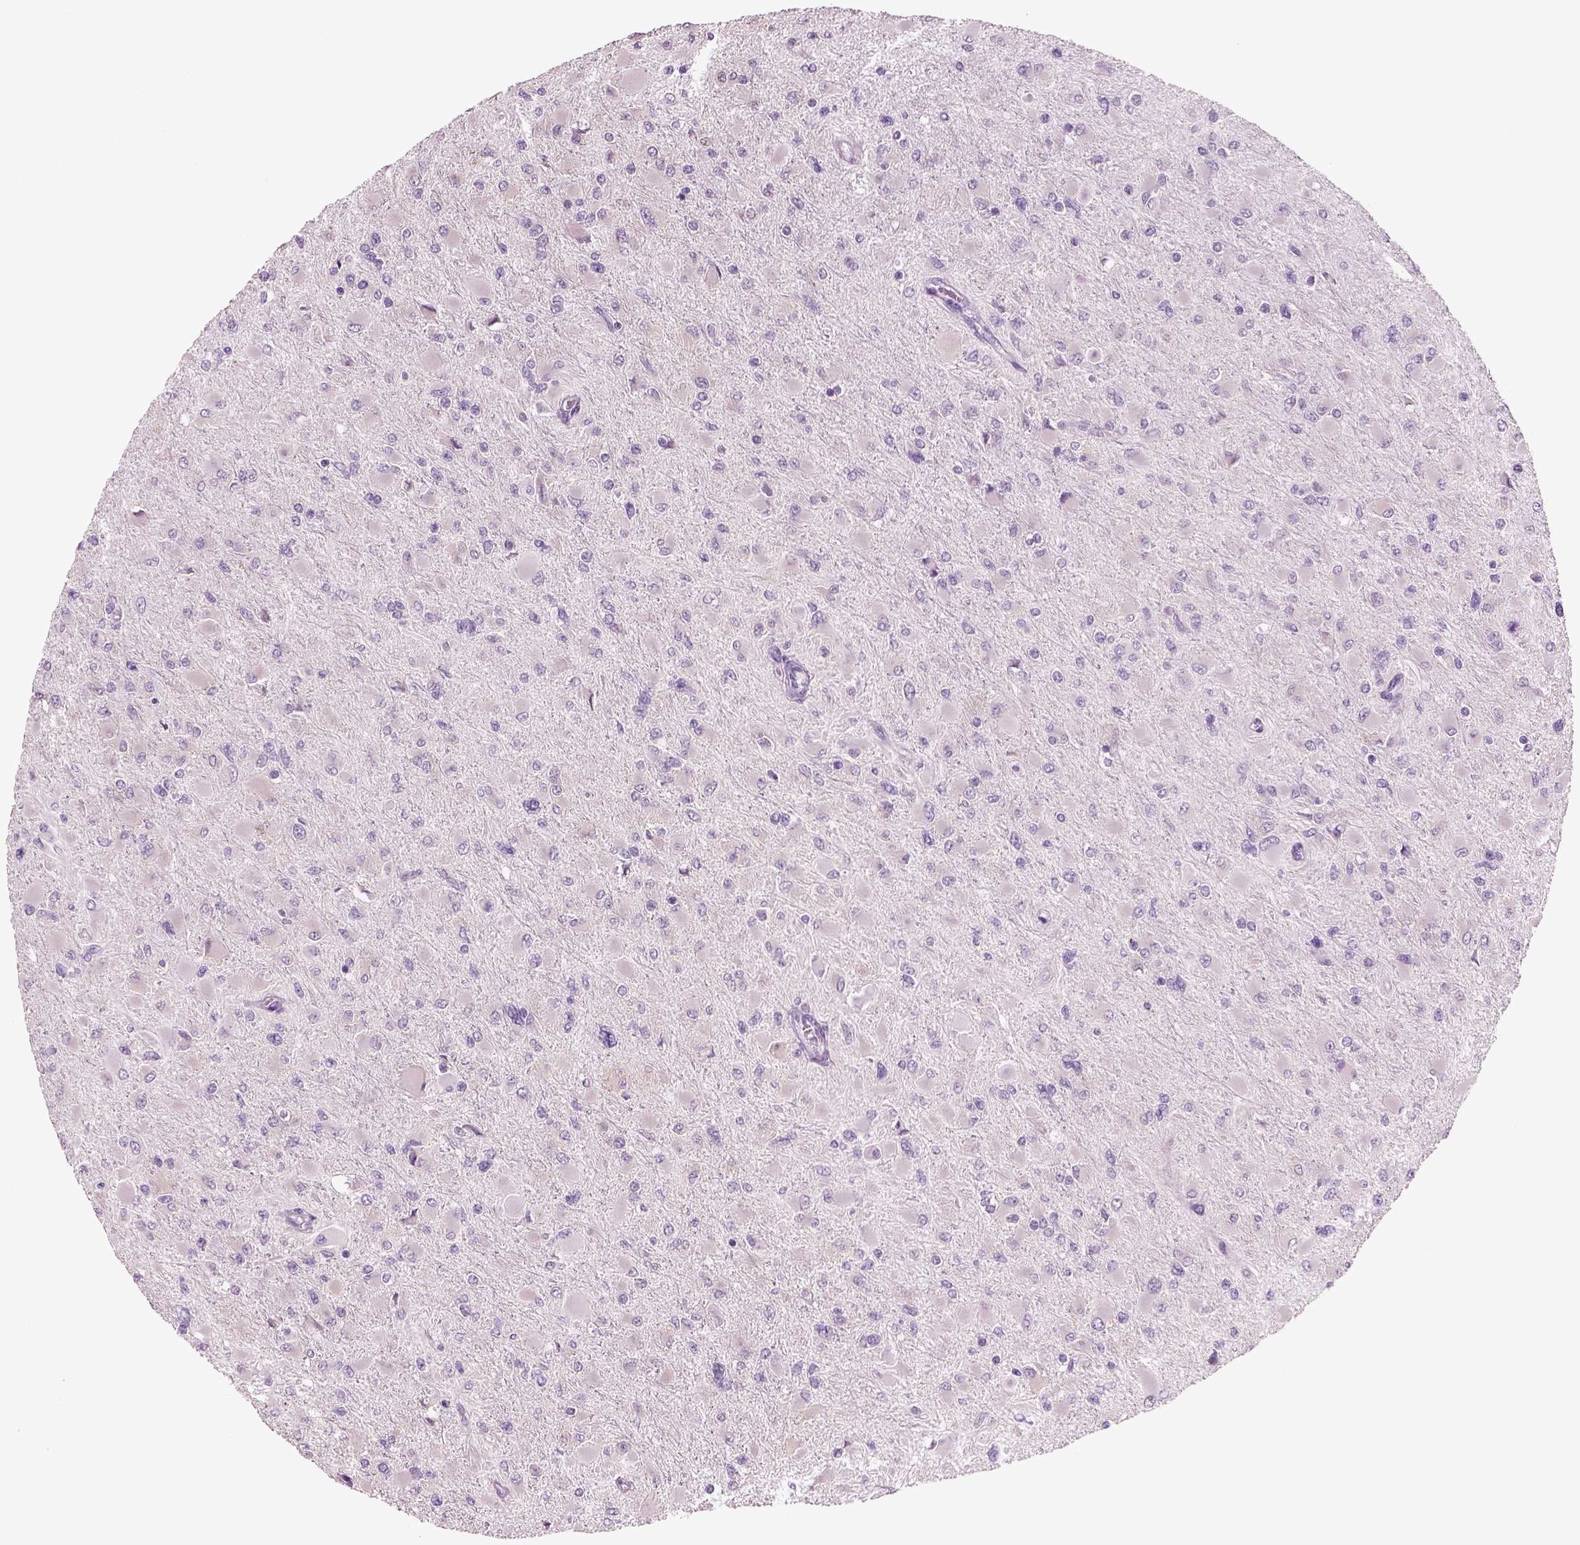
{"staining": {"intensity": "negative", "quantity": "none", "location": "none"}, "tissue": "glioma", "cell_type": "Tumor cells", "image_type": "cancer", "snomed": [{"axis": "morphology", "description": "Glioma, malignant, High grade"}, {"axis": "topography", "description": "Cerebral cortex"}], "caption": "Immunohistochemical staining of human malignant high-grade glioma reveals no significant staining in tumor cells. The staining was performed using DAB to visualize the protein expression in brown, while the nuclei were stained in blue with hematoxylin (Magnification: 20x).", "gene": "CRABP1", "patient": {"sex": "female", "age": 36}}